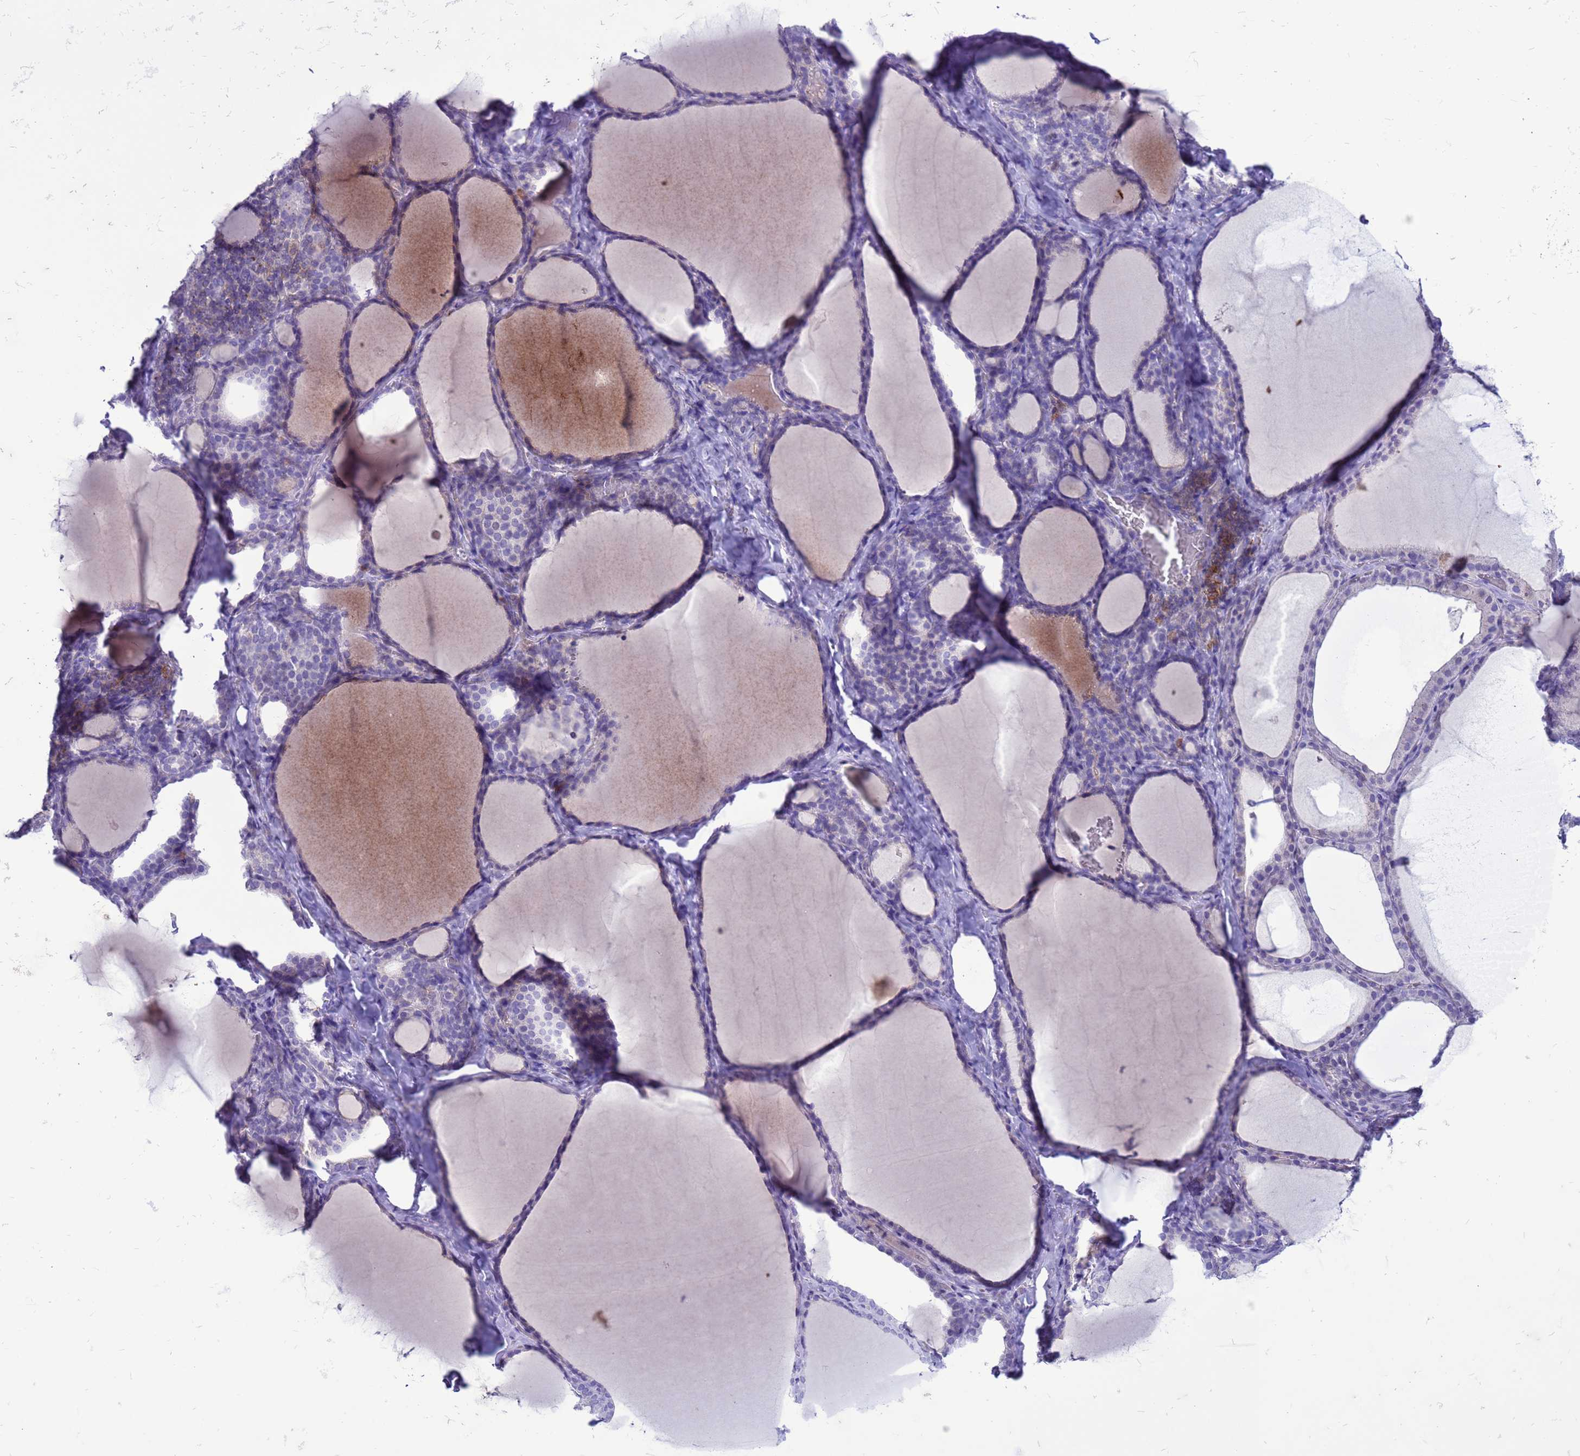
{"staining": {"intensity": "negative", "quantity": "none", "location": "none"}, "tissue": "thyroid gland", "cell_type": "Glandular cells", "image_type": "normal", "snomed": [{"axis": "morphology", "description": "Normal tissue, NOS"}, {"axis": "topography", "description": "Thyroid gland"}], "caption": "Glandular cells are negative for protein expression in benign human thyroid gland.", "gene": "PDE10A", "patient": {"sex": "female", "age": 39}}